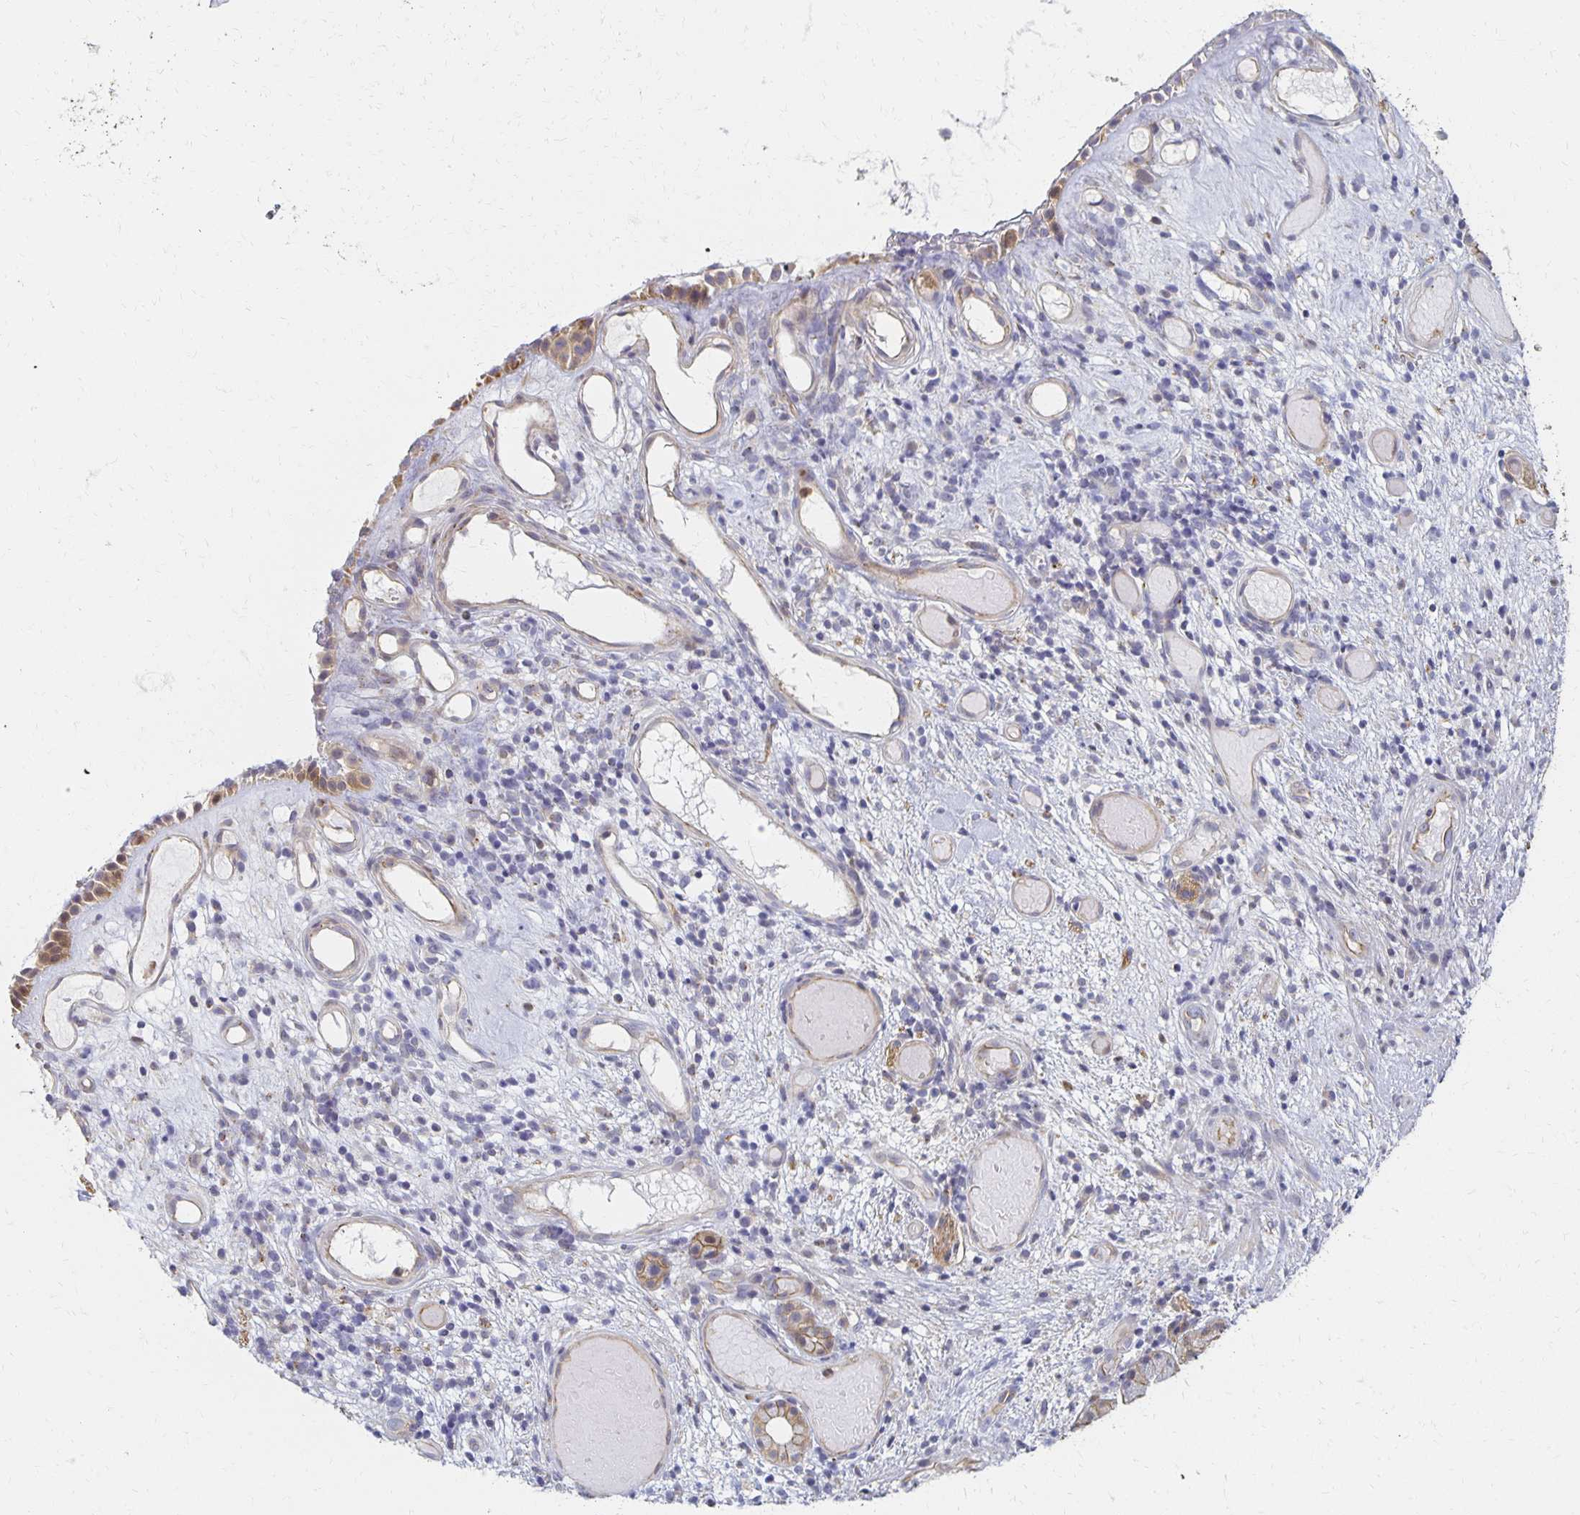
{"staining": {"intensity": "moderate", "quantity": "25%-75%", "location": "cytoplasmic/membranous"}, "tissue": "nasopharynx", "cell_type": "Respiratory epithelial cells", "image_type": "normal", "snomed": [{"axis": "morphology", "description": "Normal tissue, NOS"}, {"axis": "morphology", "description": "Inflammation, NOS"}, {"axis": "topography", "description": "Nasopharynx"}], "caption": "Immunohistochemical staining of benign human nasopharynx reveals moderate cytoplasmic/membranous protein staining in about 25%-75% of respiratory epithelial cells. Immunohistochemistry stains the protein of interest in brown and the nuclei are stained blue.", "gene": "SORL1", "patient": {"sex": "male", "age": 54}}